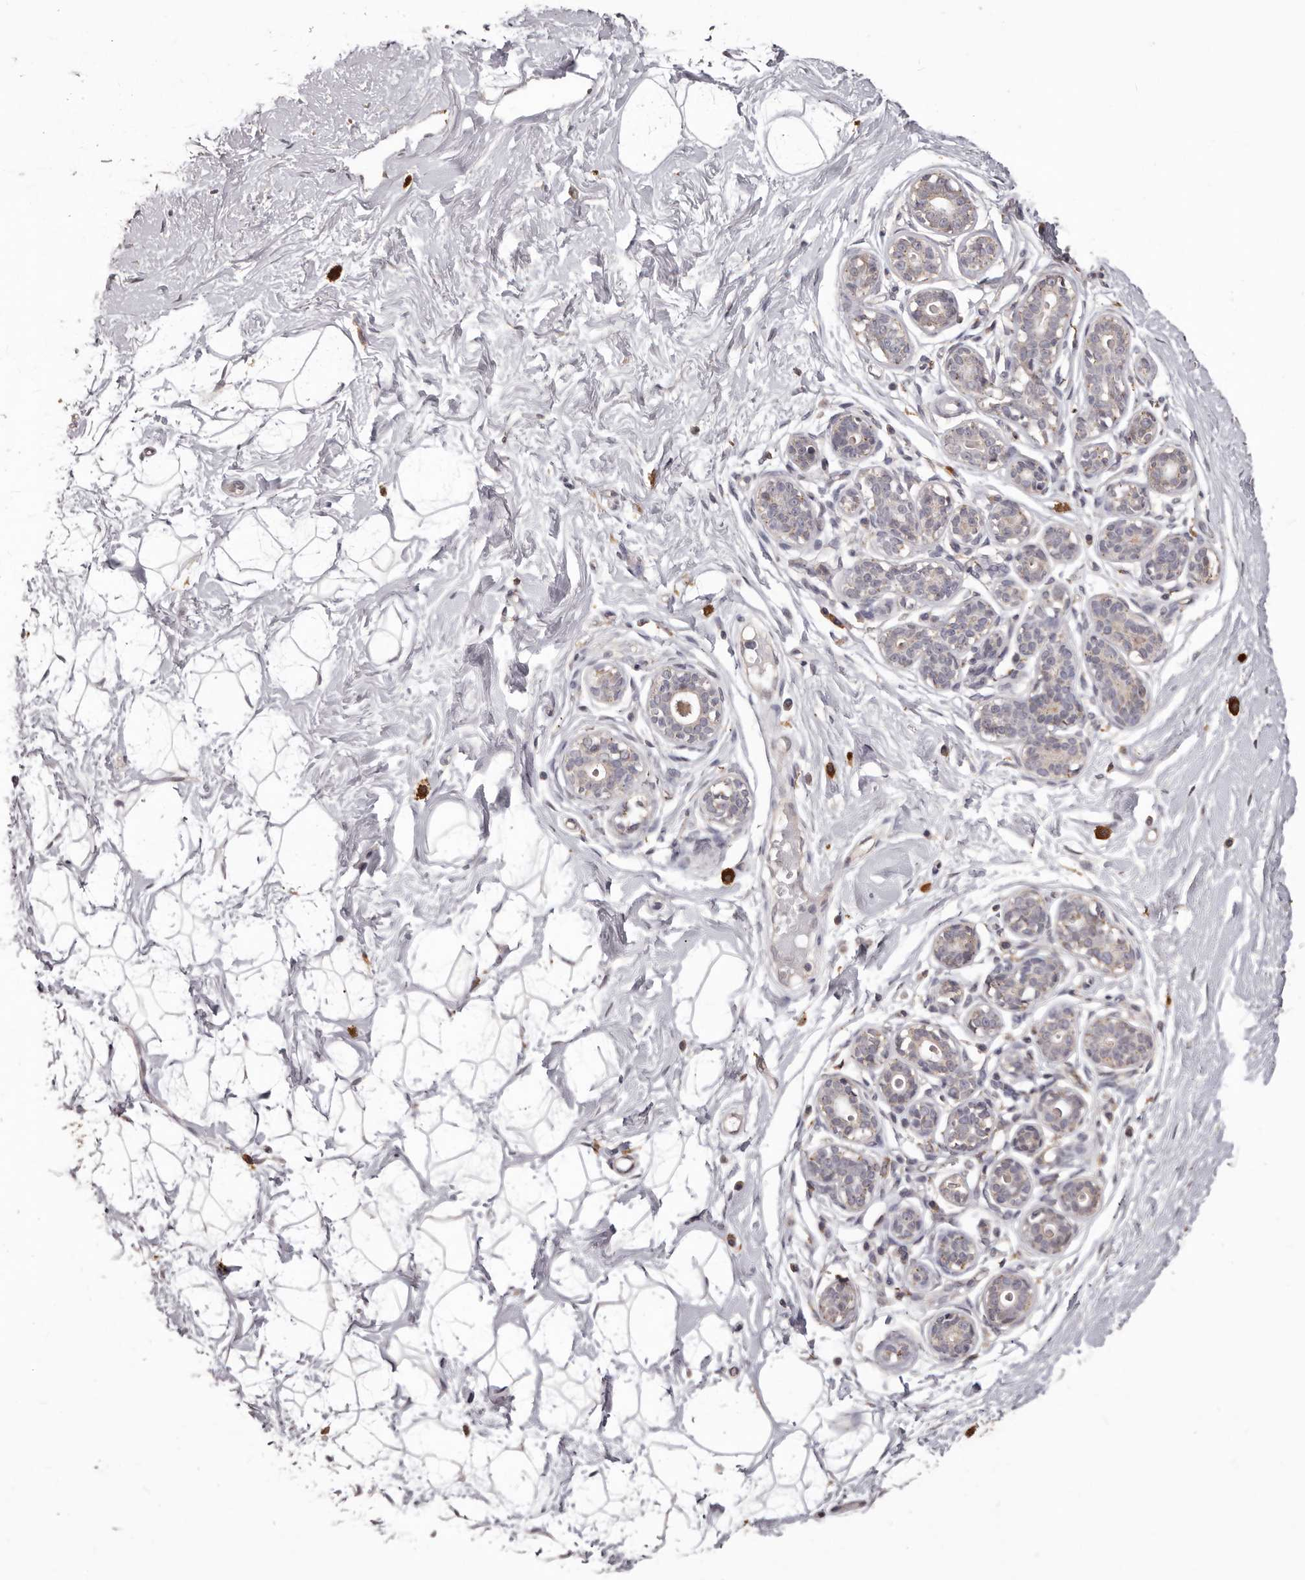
{"staining": {"intensity": "negative", "quantity": "none", "location": "none"}, "tissue": "breast", "cell_type": "Adipocytes", "image_type": "normal", "snomed": [{"axis": "morphology", "description": "Normal tissue, NOS"}, {"axis": "morphology", "description": "Adenoma, NOS"}, {"axis": "topography", "description": "Breast"}], "caption": "High magnification brightfield microscopy of normal breast stained with DAB (3,3'-diaminobenzidine) (brown) and counterstained with hematoxylin (blue): adipocytes show no significant positivity. (Brightfield microscopy of DAB (3,3'-diaminobenzidine) immunohistochemistry (IHC) at high magnification).", "gene": "PRSS27", "patient": {"sex": "female", "age": 23}}